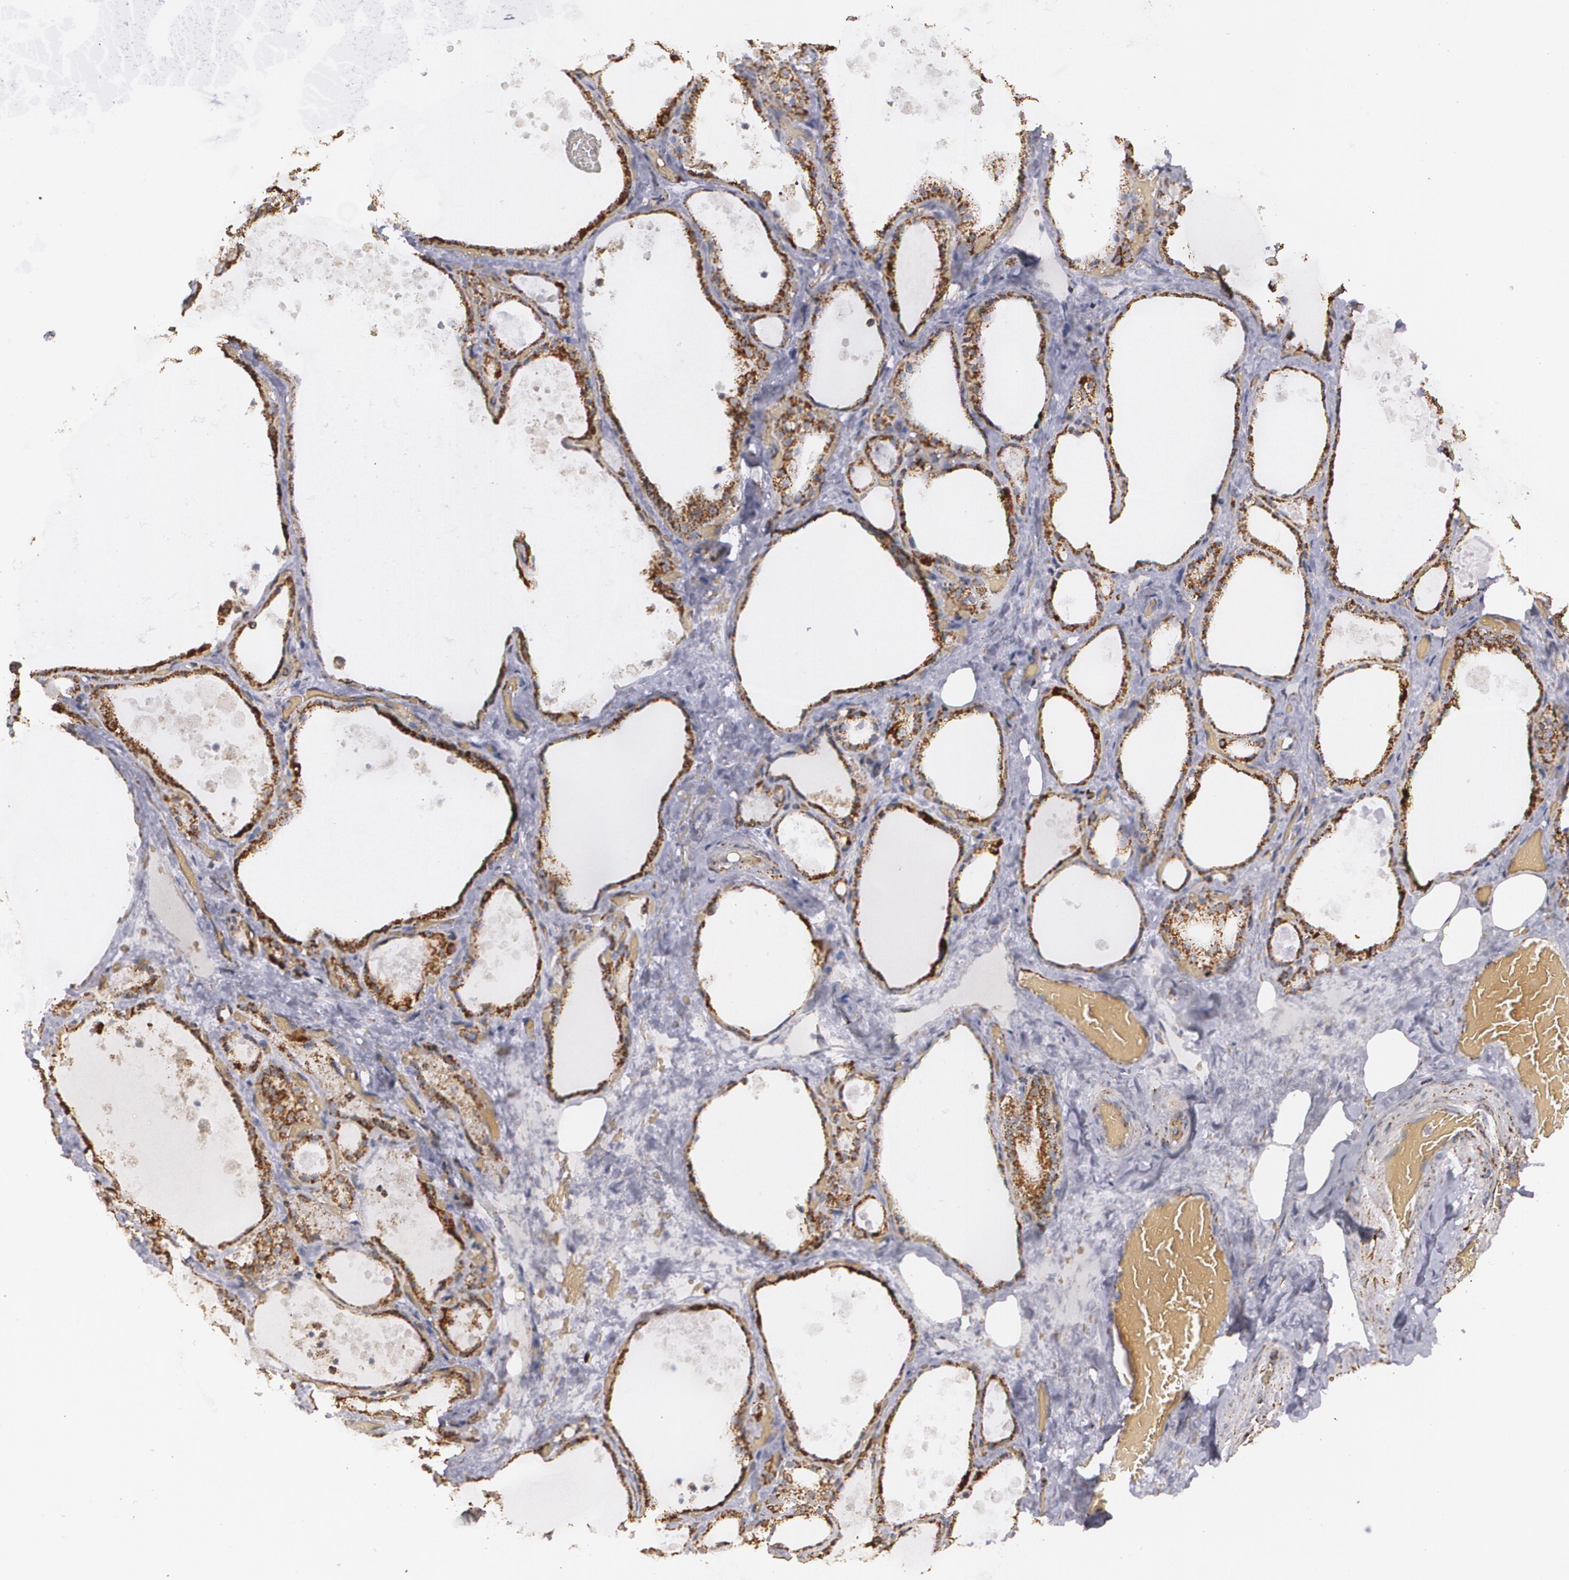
{"staining": {"intensity": "moderate", "quantity": ">75%", "location": "cytoplasmic/membranous"}, "tissue": "thyroid gland", "cell_type": "Glandular cells", "image_type": "normal", "snomed": [{"axis": "morphology", "description": "Normal tissue, NOS"}, {"axis": "topography", "description": "Thyroid gland"}], "caption": "Thyroid gland stained with IHC reveals moderate cytoplasmic/membranous staining in about >75% of glandular cells.", "gene": "HSPD1", "patient": {"sex": "male", "age": 61}}